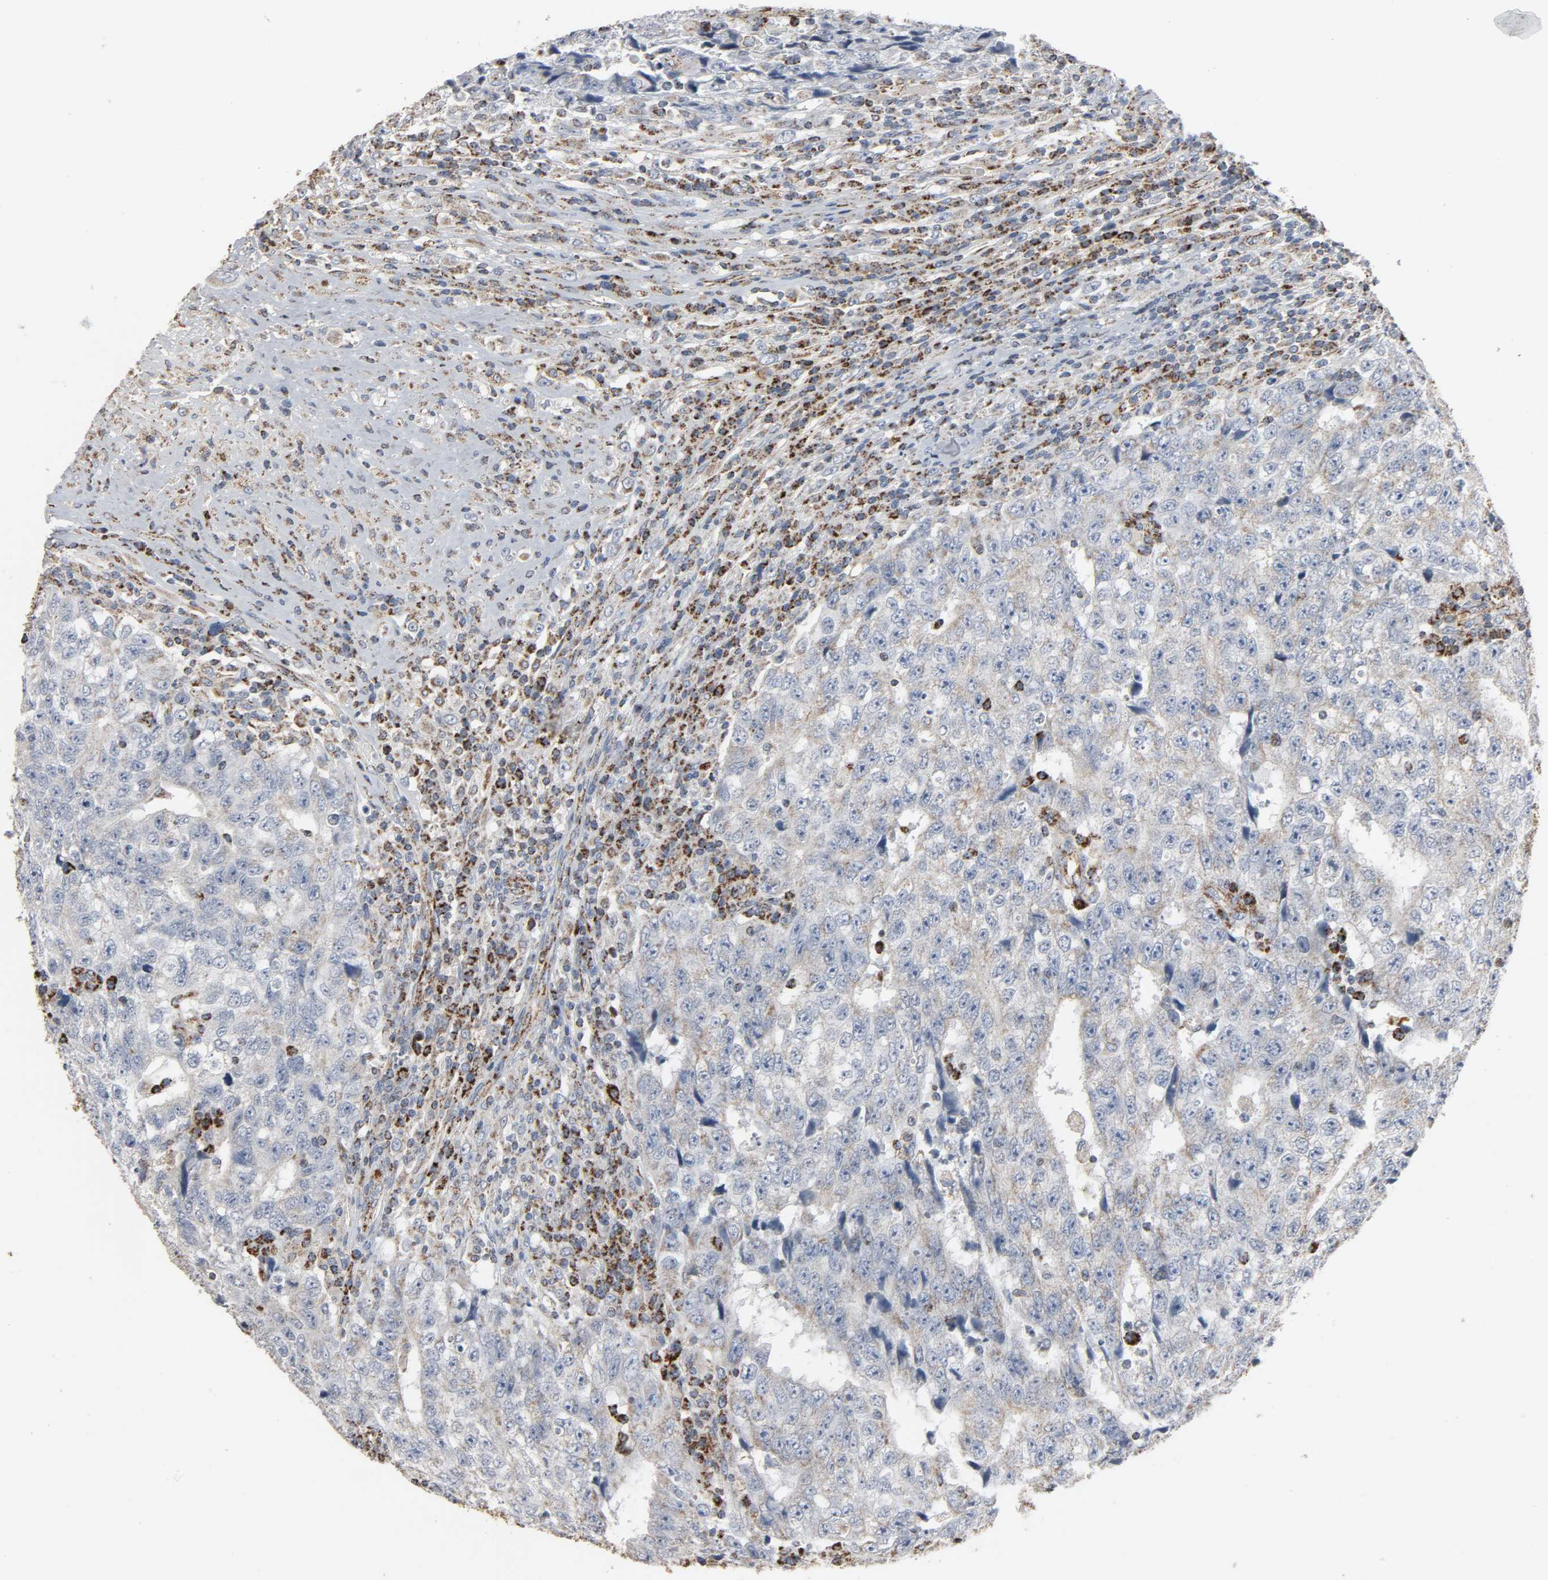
{"staining": {"intensity": "weak", "quantity": "25%-75%", "location": "cytoplasmic/membranous"}, "tissue": "testis cancer", "cell_type": "Tumor cells", "image_type": "cancer", "snomed": [{"axis": "morphology", "description": "Necrosis, NOS"}, {"axis": "morphology", "description": "Carcinoma, Embryonal, NOS"}, {"axis": "topography", "description": "Testis"}], "caption": "Protein staining demonstrates weak cytoplasmic/membranous positivity in approximately 25%-75% of tumor cells in embryonal carcinoma (testis).", "gene": "ACAT1", "patient": {"sex": "male", "age": 19}}